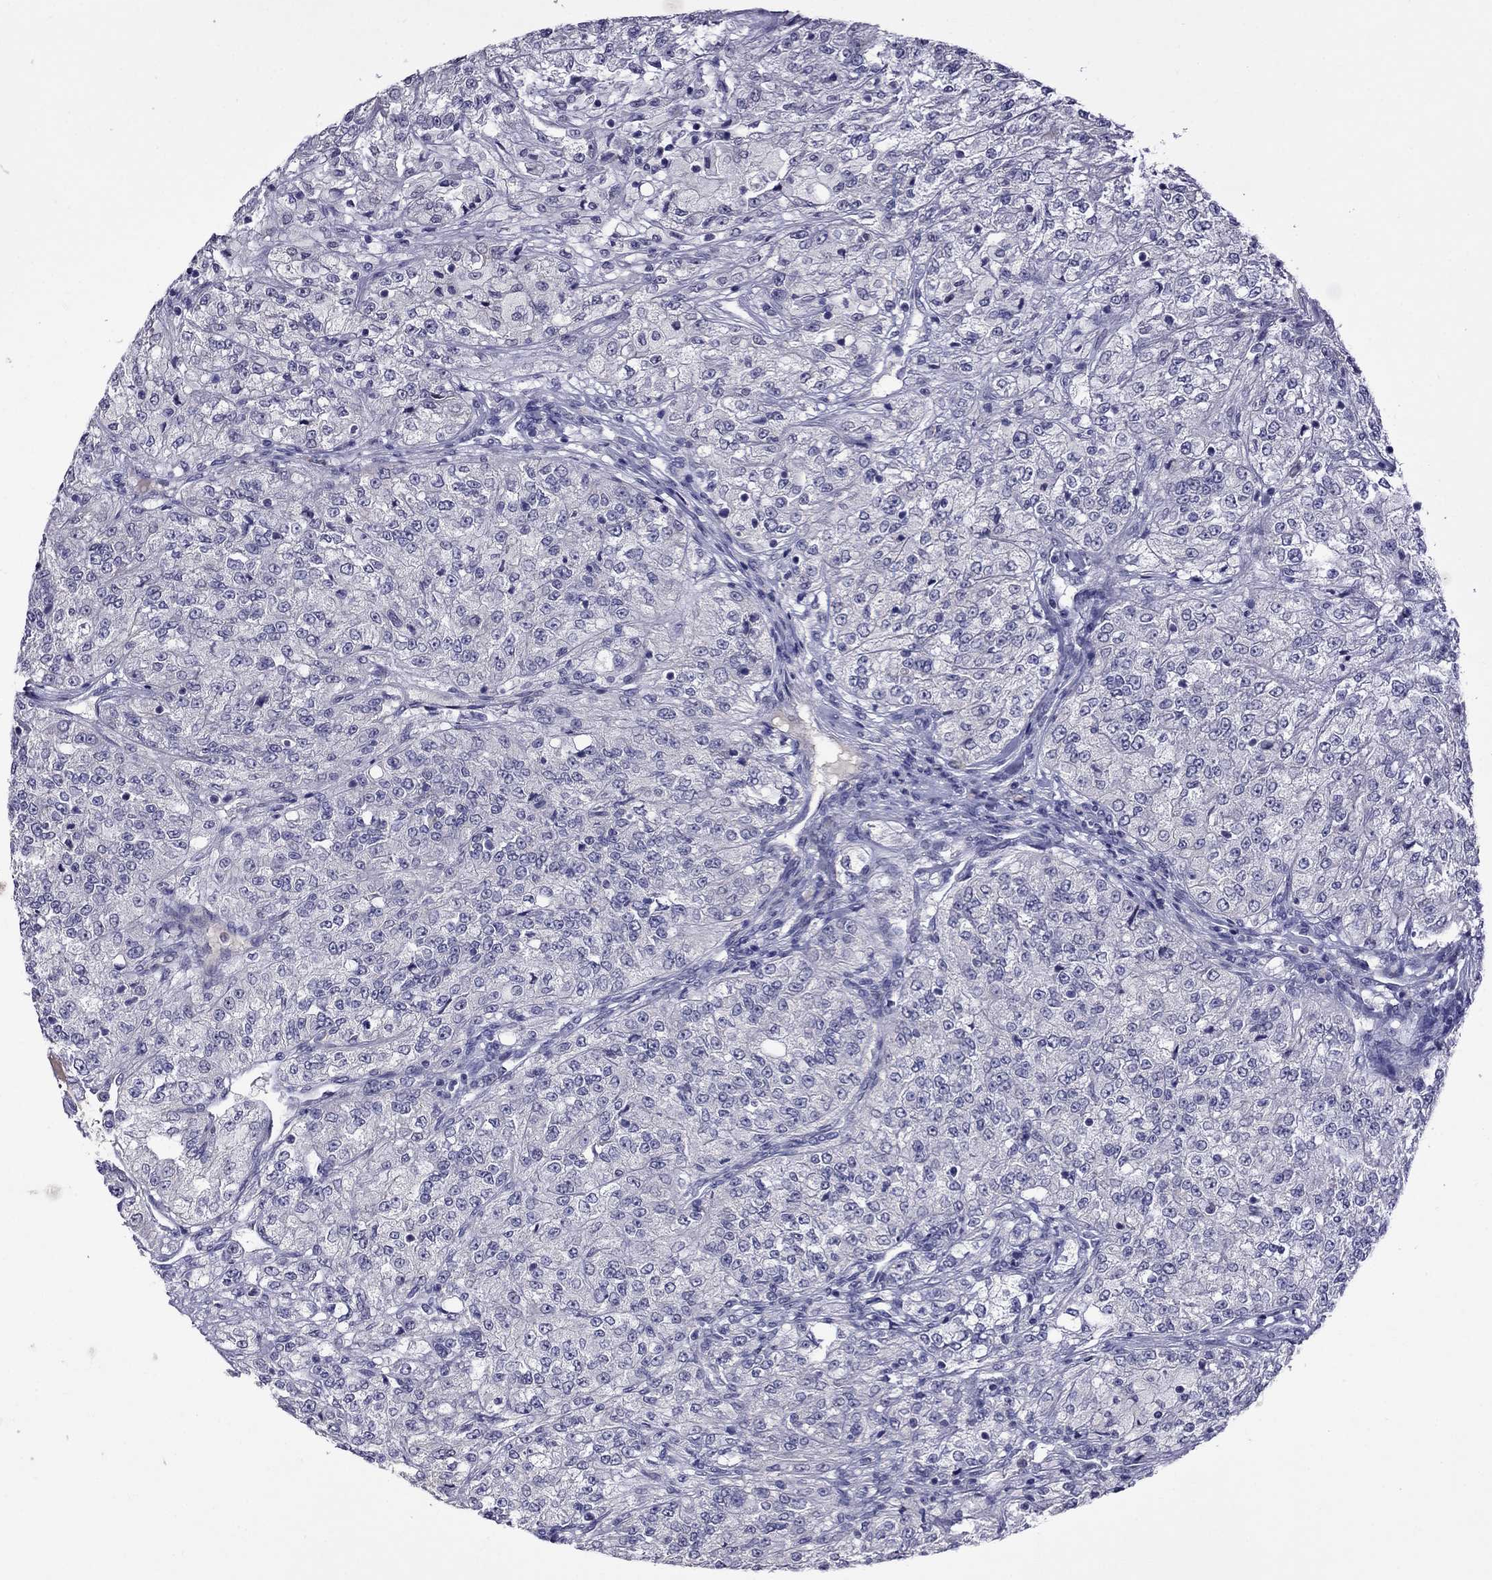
{"staining": {"intensity": "negative", "quantity": "none", "location": "none"}, "tissue": "renal cancer", "cell_type": "Tumor cells", "image_type": "cancer", "snomed": [{"axis": "morphology", "description": "Adenocarcinoma, NOS"}, {"axis": "topography", "description": "Kidney"}], "caption": "Immunohistochemical staining of human adenocarcinoma (renal) displays no significant positivity in tumor cells.", "gene": "STAR", "patient": {"sex": "female", "age": 63}}